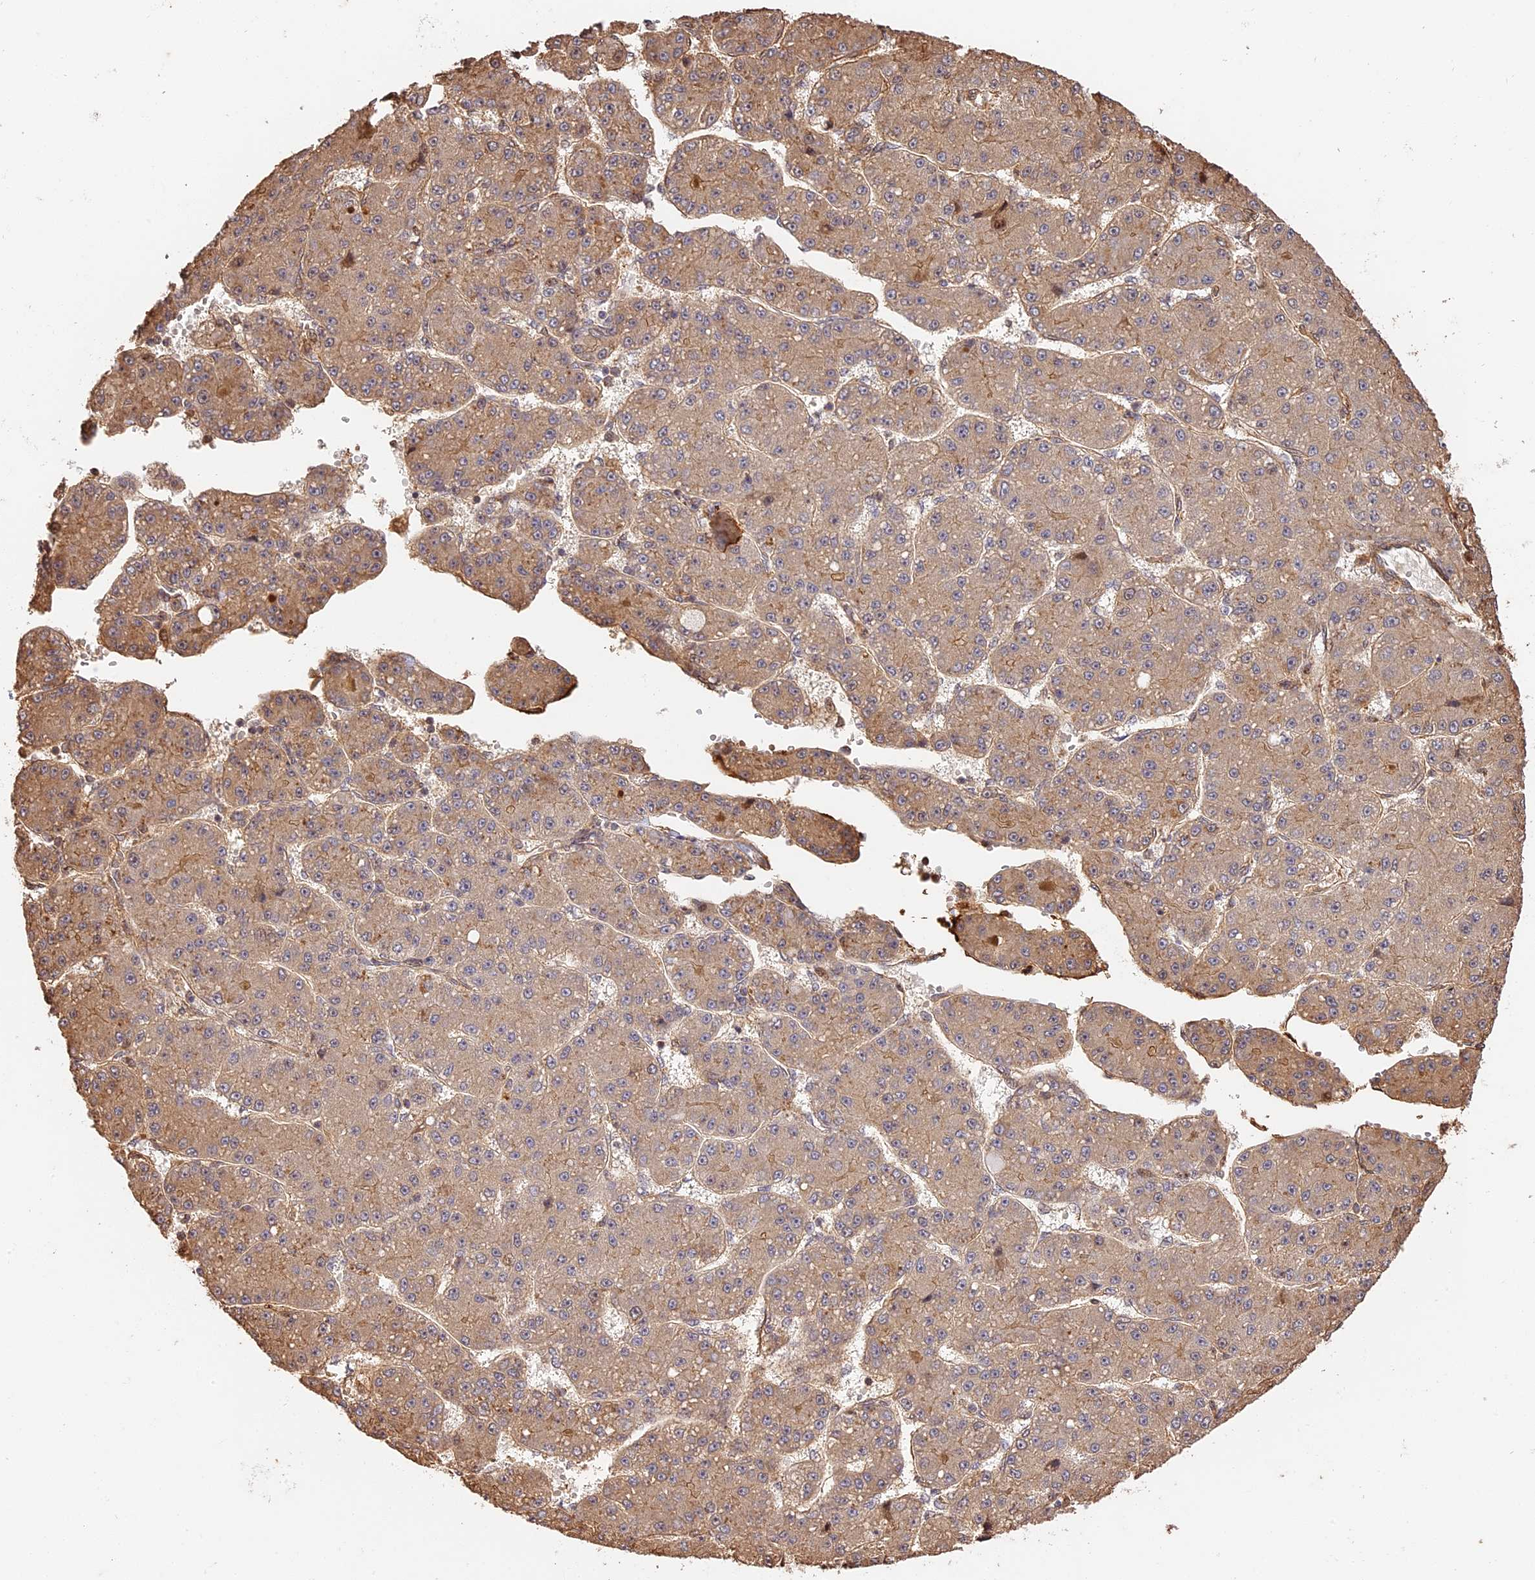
{"staining": {"intensity": "weak", "quantity": "<25%", "location": "cytoplasmic/membranous"}, "tissue": "liver cancer", "cell_type": "Tumor cells", "image_type": "cancer", "snomed": [{"axis": "morphology", "description": "Carcinoma, Hepatocellular, NOS"}, {"axis": "topography", "description": "Liver"}], "caption": "This is an immunohistochemistry histopathology image of liver cancer (hepatocellular carcinoma). There is no staining in tumor cells.", "gene": "PPP1R37", "patient": {"sex": "male", "age": 67}}